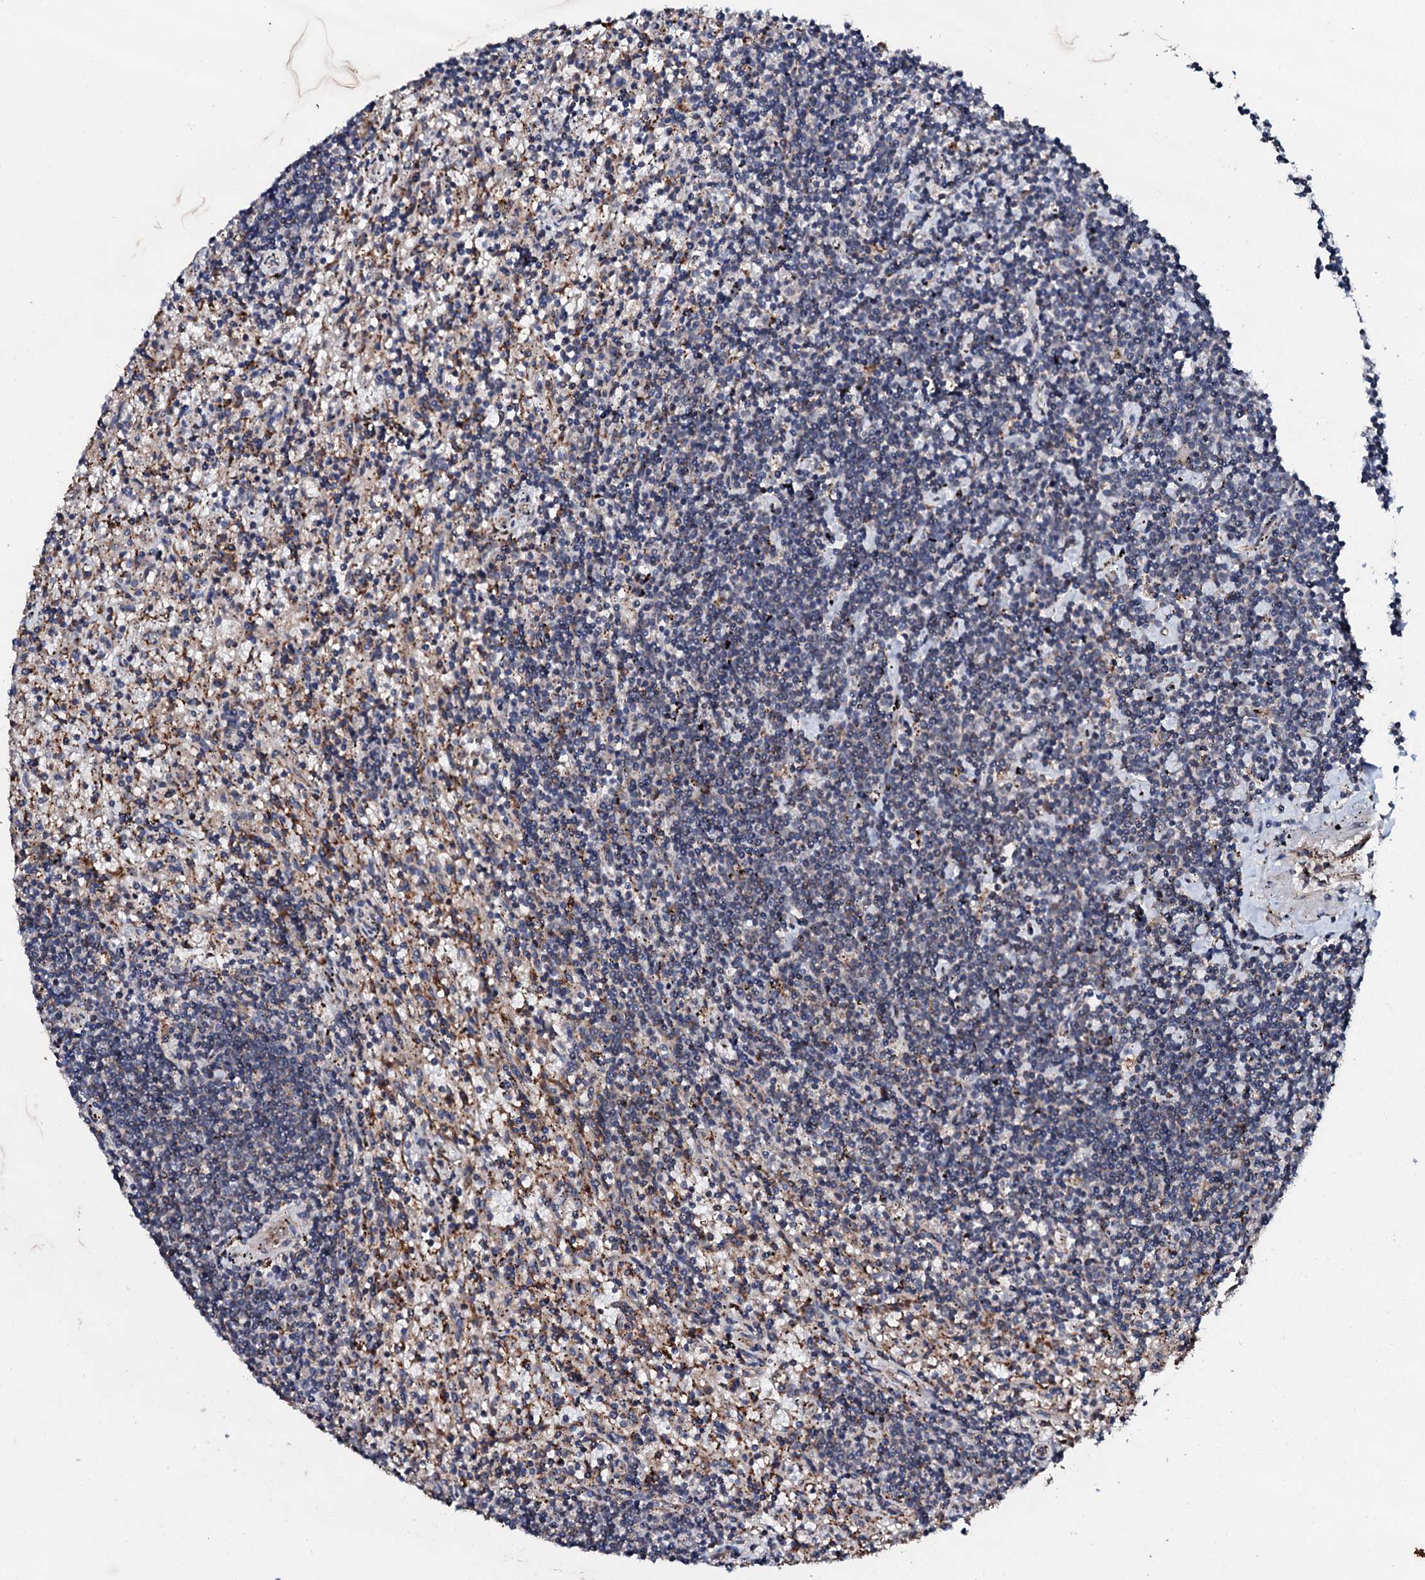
{"staining": {"intensity": "negative", "quantity": "none", "location": "none"}, "tissue": "lymphoma", "cell_type": "Tumor cells", "image_type": "cancer", "snomed": [{"axis": "morphology", "description": "Malignant lymphoma, non-Hodgkin's type, Low grade"}, {"axis": "topography", "description": "Spleen"}], "caption": "The histopathology image demonstrates no significant positivity in tumor cells of lymphoma. (DAB IHC with hematoxylin counter stain).", "gene": "SDHAF2", "patient": {"sex": "male", "age": 76}}